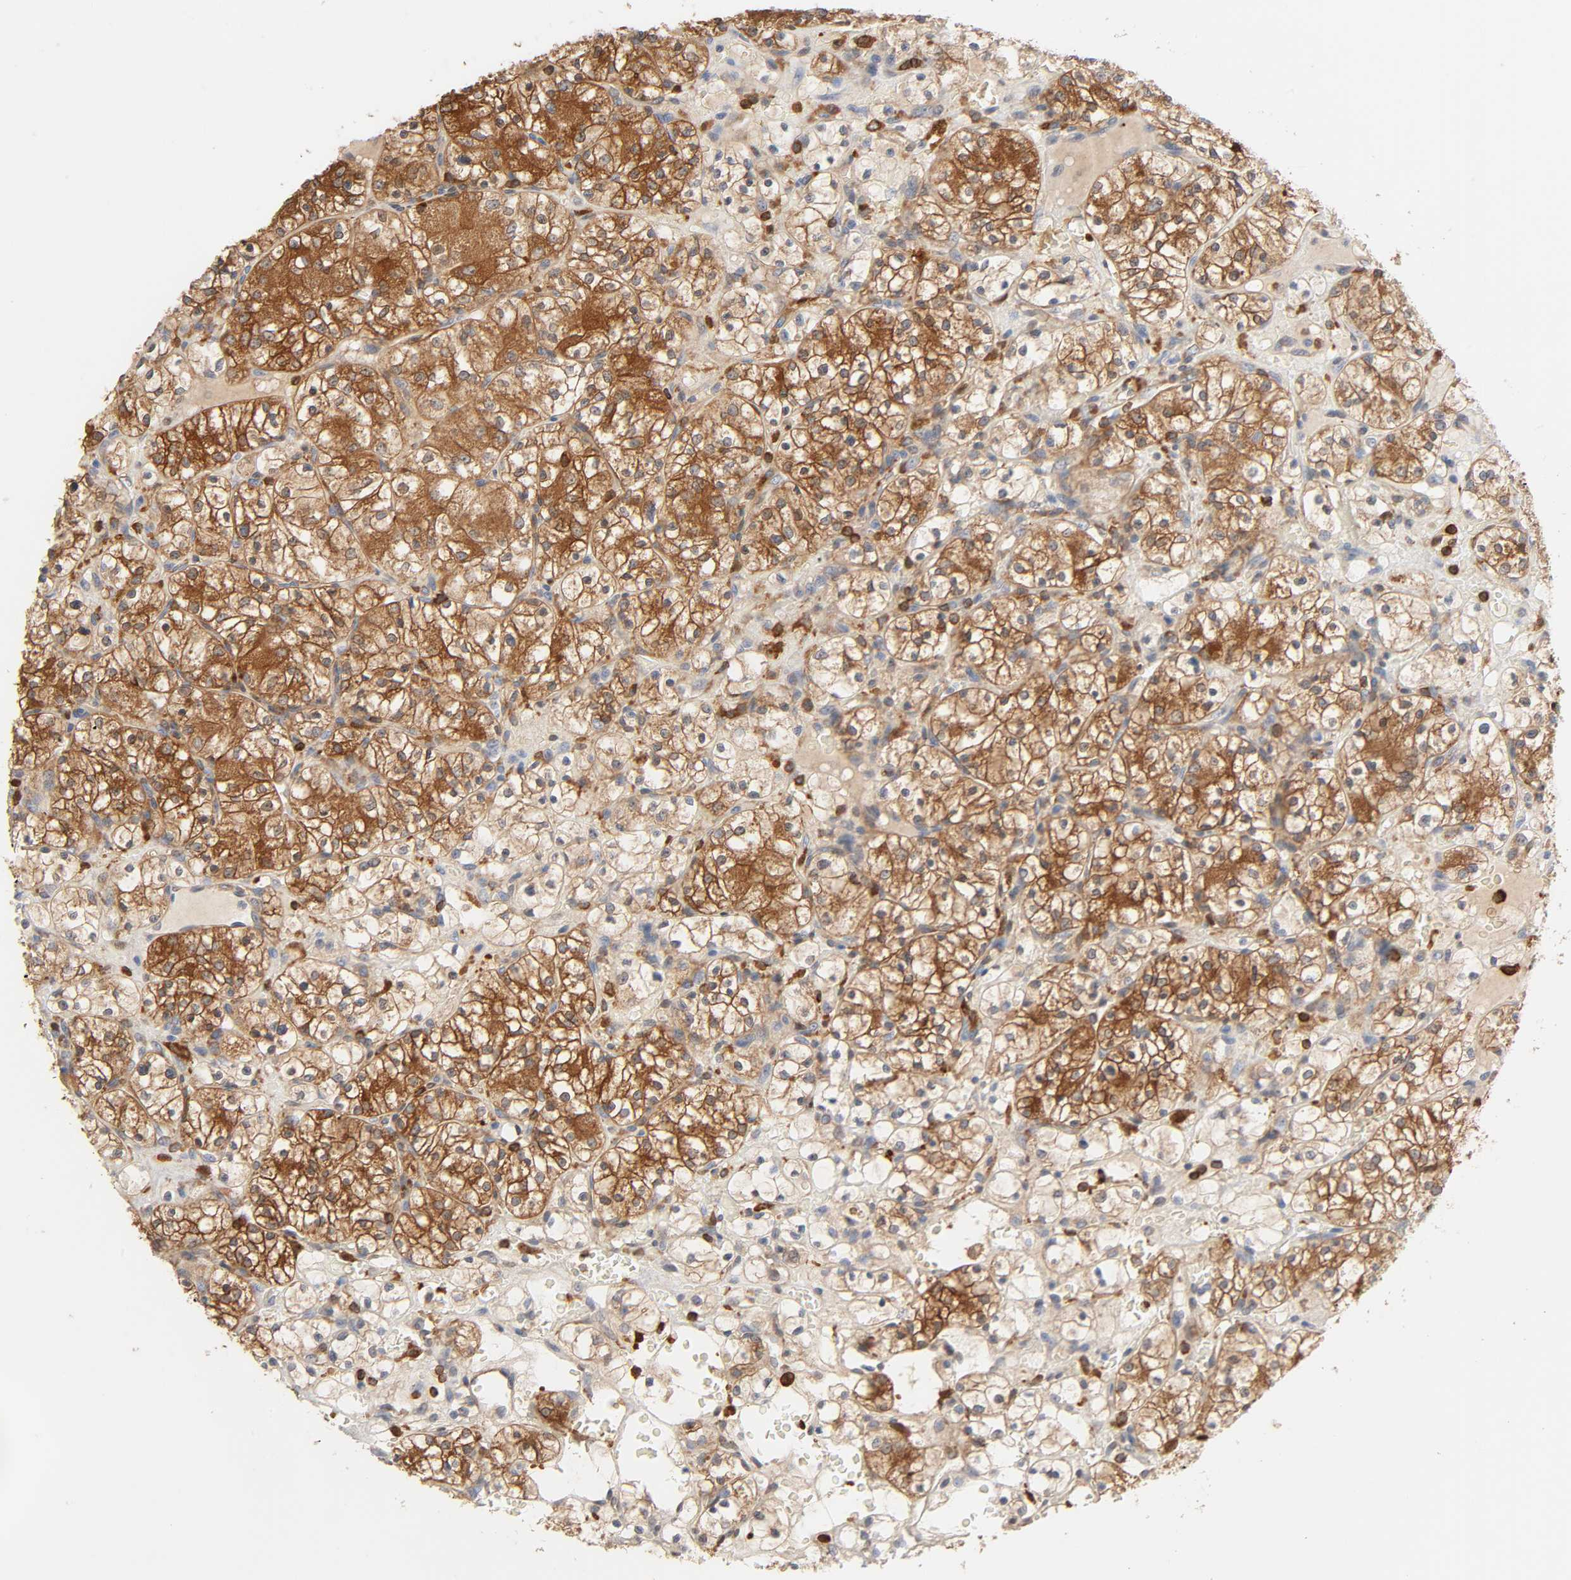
{"staining": {"intensity": "strong", "quantity": ">75%", "location": "cytoplasmic/membranous"}, "tissue": "renal cancer", "cell_type": "Tumor cells", "image_type": "cancer", "snomed": [{"axis": "morphology", "description": "Adenocarcinoma, NOS"}, {"axis": "topography", "description": "Kidney"}], "caption": "IHC staining of renal cancer (adenocarcinoma), which demonstrates high levels of strong cytoplasmic/membranous positivity in about >75% of tumor cells indicating strong cytoplasmic/membranous protein expression. The staining was performed using DAB (3,3'-diaminobenzidine) (brown) for protein detection and nuclei were counterstained in hematoxylin (blue).", "gene": "BIN1", "patient": {"sex": "female", "age": 60}}